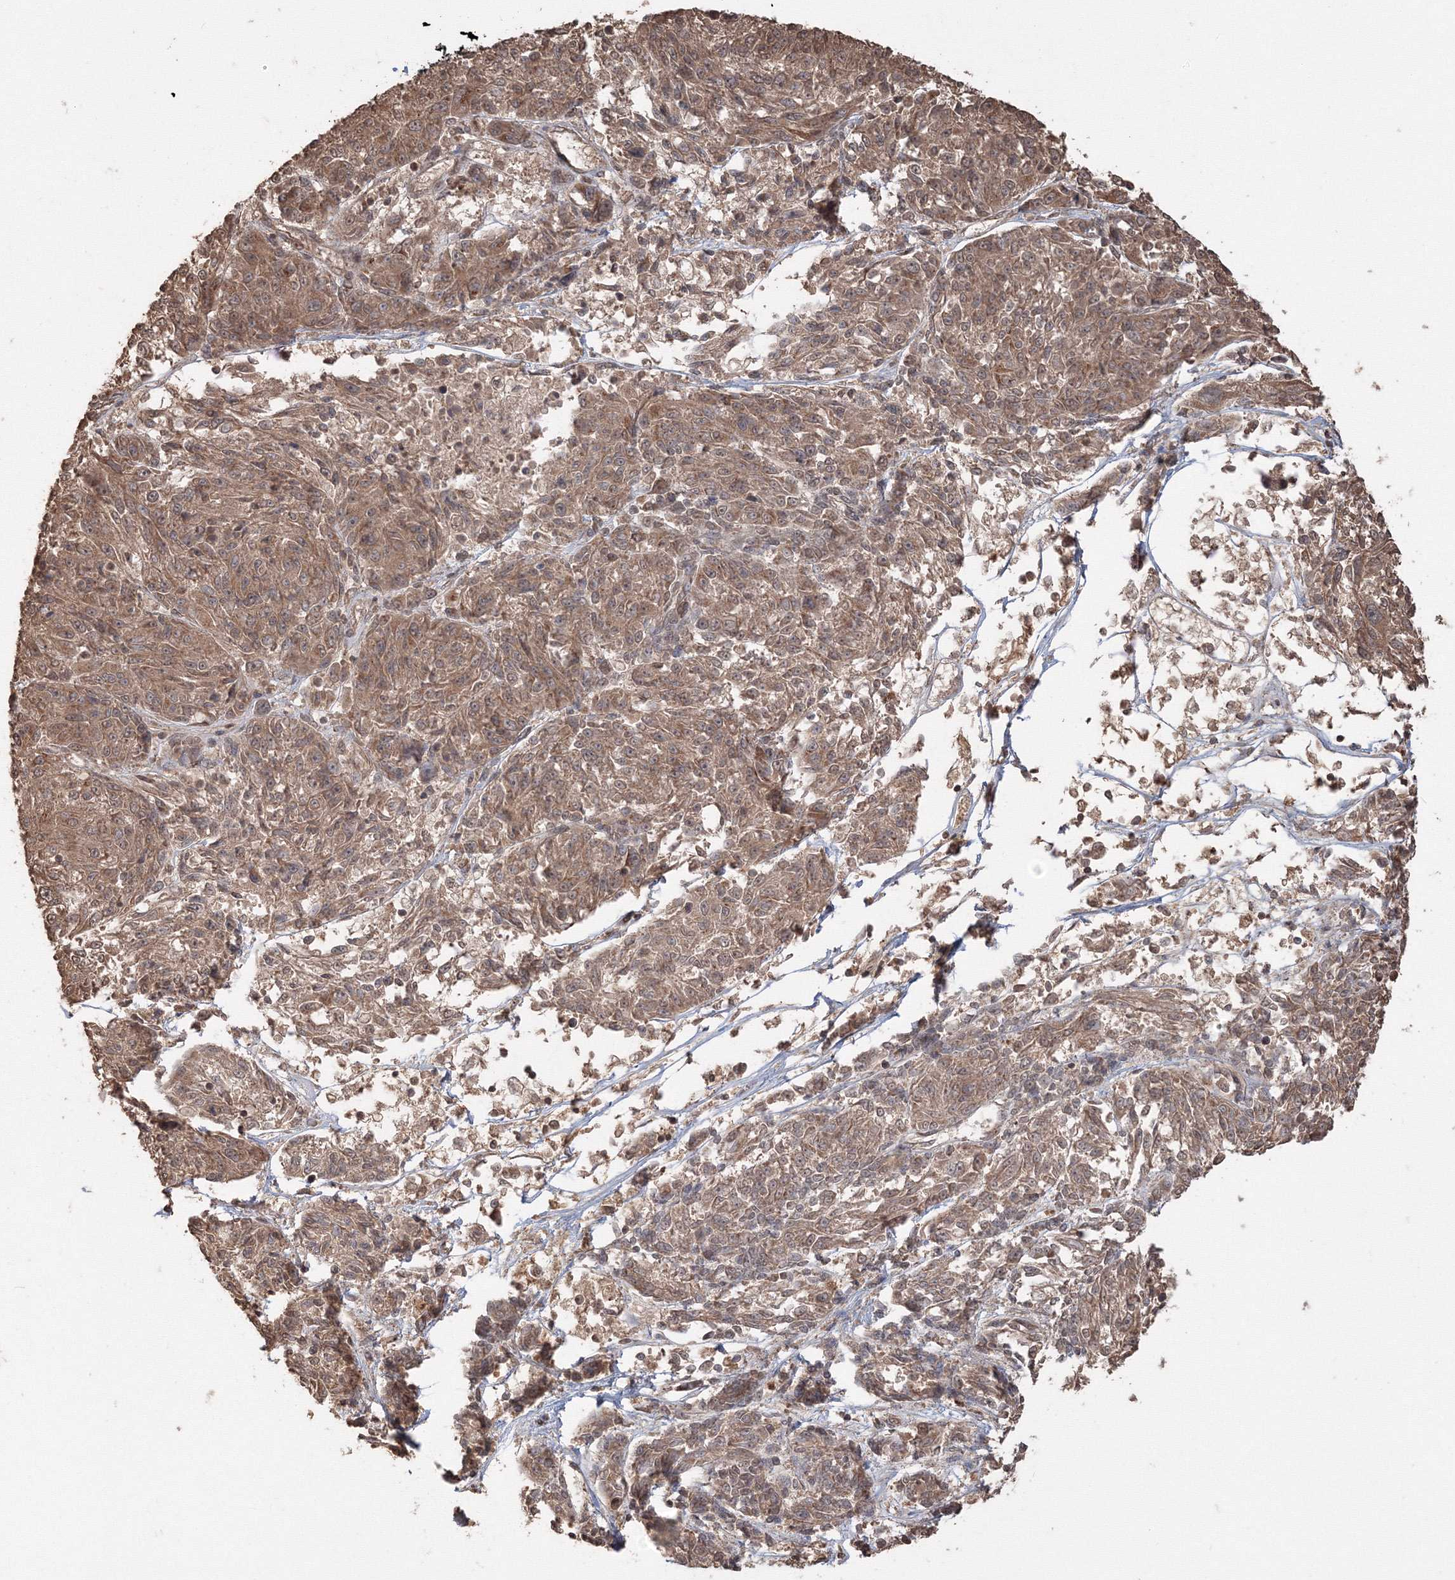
{"staining": {"intensity": "moderate", "quantity": ">75%", "location": "cytoplasmic/membranous"}, "tissue": "melanoma", "cell_type": "Tumor cells", "image_type": "cancer", "snomed": [{"axis": "morphology", "description": "Malignant melanoma, NOS"}, {"axis": "topography", "description": "Skin"}], "caption": "Immunohistochemical staining of melanoma reveals medium levels of moderate cytoplasmic/membranous protein staining in about >75% of tumor cells.", "gene": "CCDC122", "patient": {"sex": "male", "age": 53}}